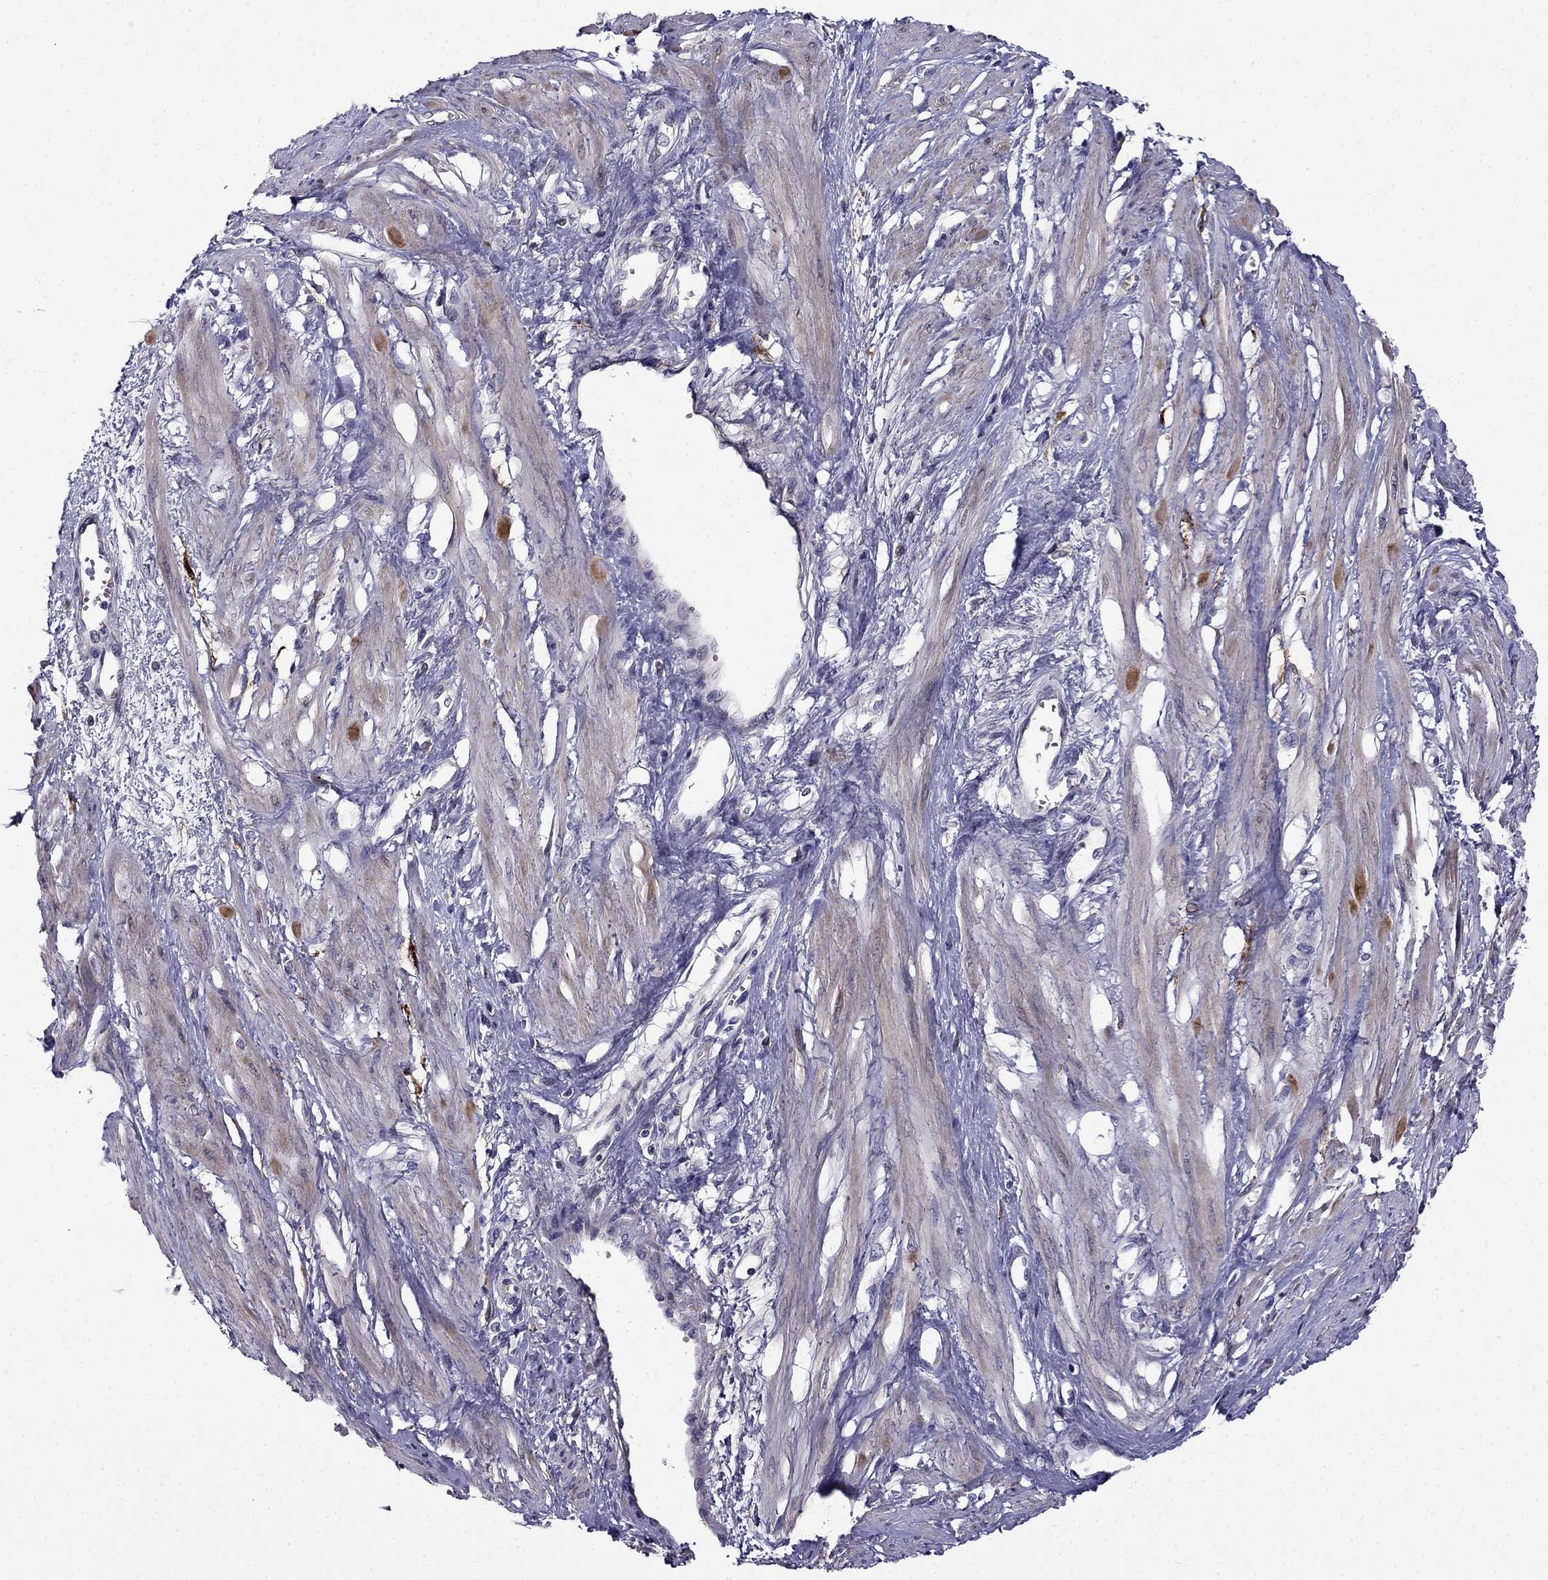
{"staining": {"intensity": "weak", "quantity": "<25%", "location": "cytoplasmic/membranous"}, "tissue": "smooth muscle", "cell_type": "Smooth muscle cells", "image_type": "normal", "snomed": [{"axis": "morphology", "description": "Normal tissue, NOS"}, {"axis": "topography", "description": "Smooth muscle"}, {"axis": "topography", "description": "Uterus"}], "caption": "A high-resolution photomicrograph shows immunohistochemistry staining of unremarkable smooth muscle, which displays no significant positivity in smooth muscle cells.", "gene": "PI16", "patient": {"sex": "female", "age": 39}}